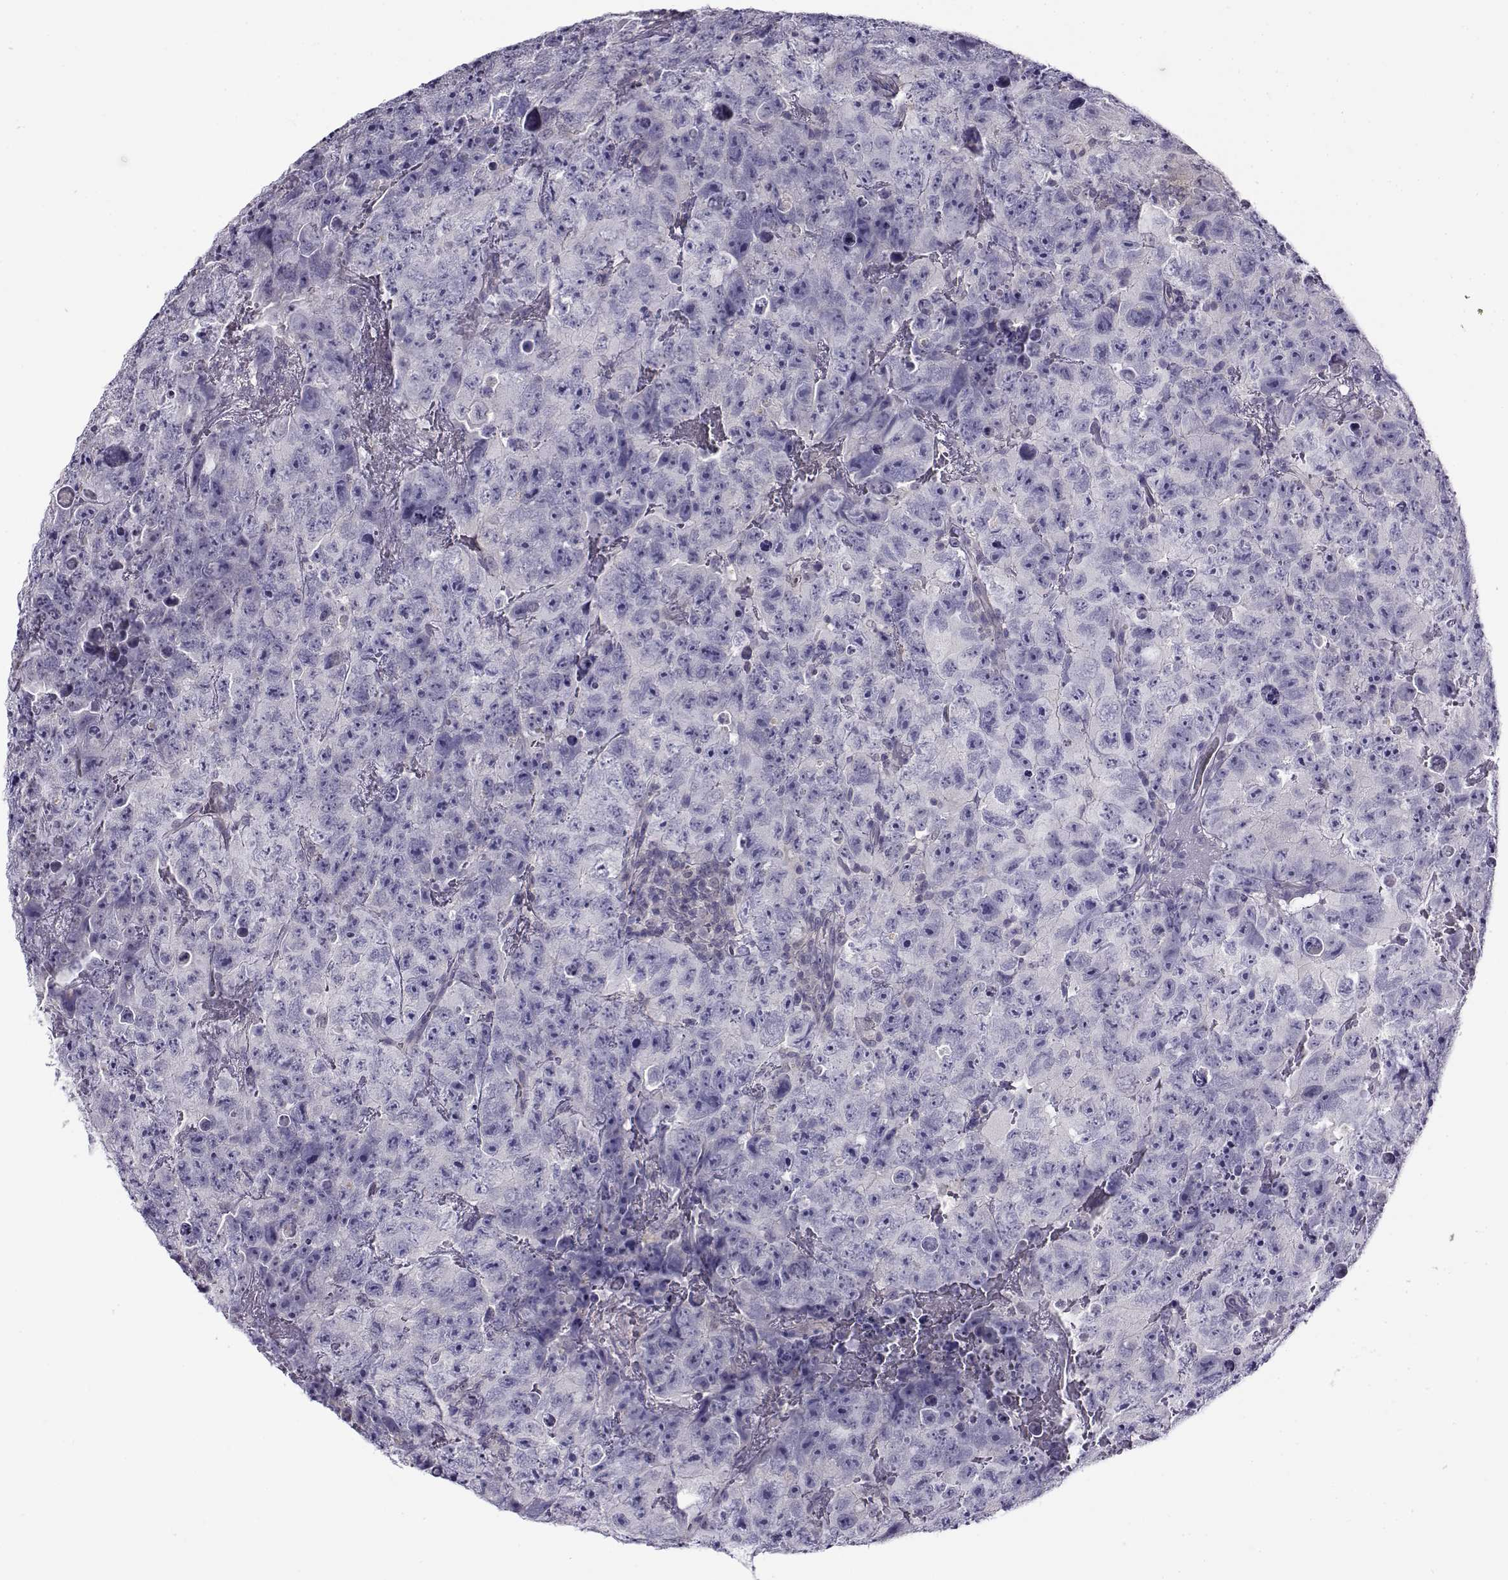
{"staining": {"intensity": "negative", "quantity": "none", "location": "none"}, "tissue": "testis cancer", "cell_type": "Tumor cells", "image_type": "cancer", "snomed": [{"axis": "morphology", "description": "Carcinoma, Embryonal, NOS"}, {"axis": "topography", "description": "Testis"}], "caption": "IHC histopathology image of neoplastic tissue: human testis embryonal carcinoma stained with DAB exhibits no significant protein staining in tumor cells.", "gene": "FEZF1", "patient": {"sex": "male", "age": 24}}